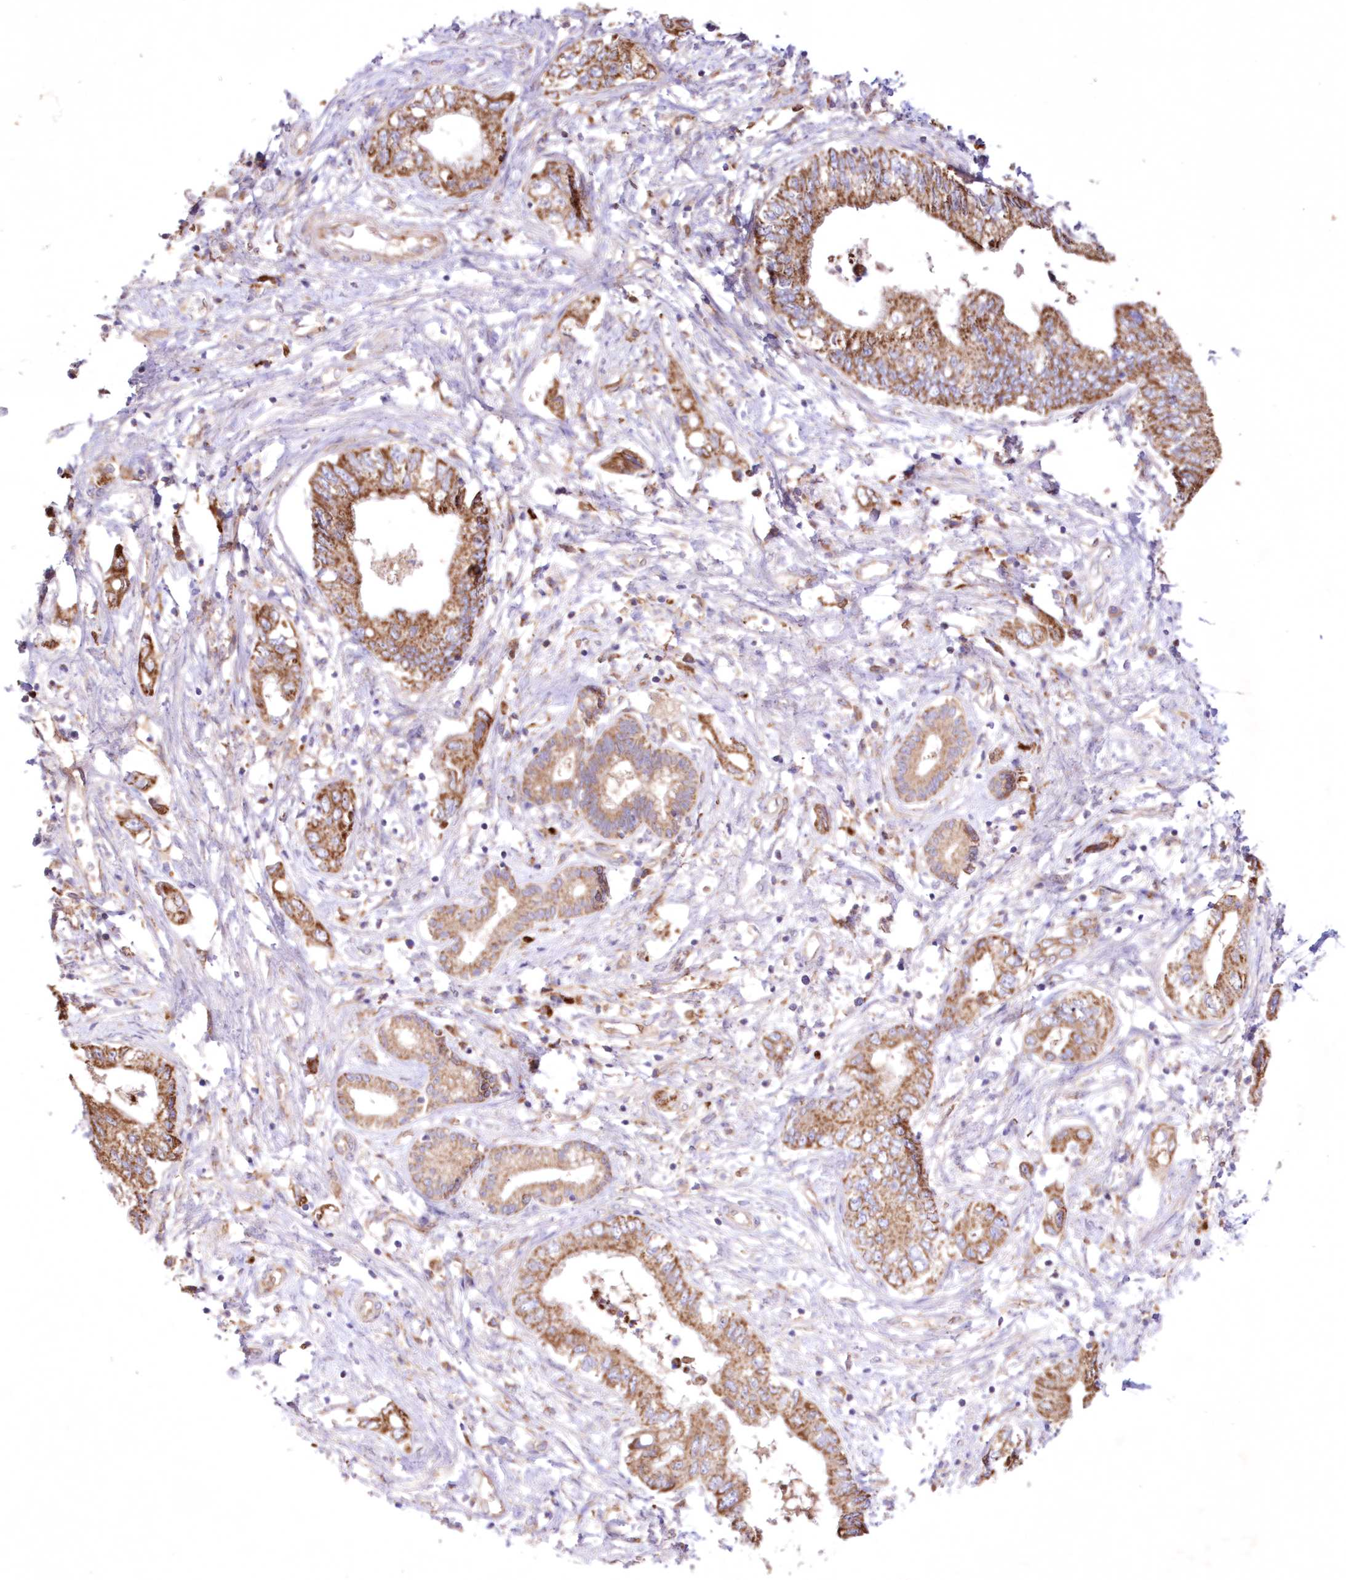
{"staining": {"intensity": "moderate", "quantity": ">75%", "location": "cytoplasmic/membranous"}, "tissue": "pancreatic cancer", "cell_type": "Tumor cells", "image_type": "cancer", "snomed": [{"axis": "morphology", "description": "Adenocarcinoma, NOS"}, {"axis": "topography", "description": "Pancreas"}], "caption": "Human pancreatic cancer (adenocarcinoma) stained with a protein marker reveals moderate staining in tumor cells.", "gene": "FCHO2", "patient": {"sex": "female", "age": 73}}